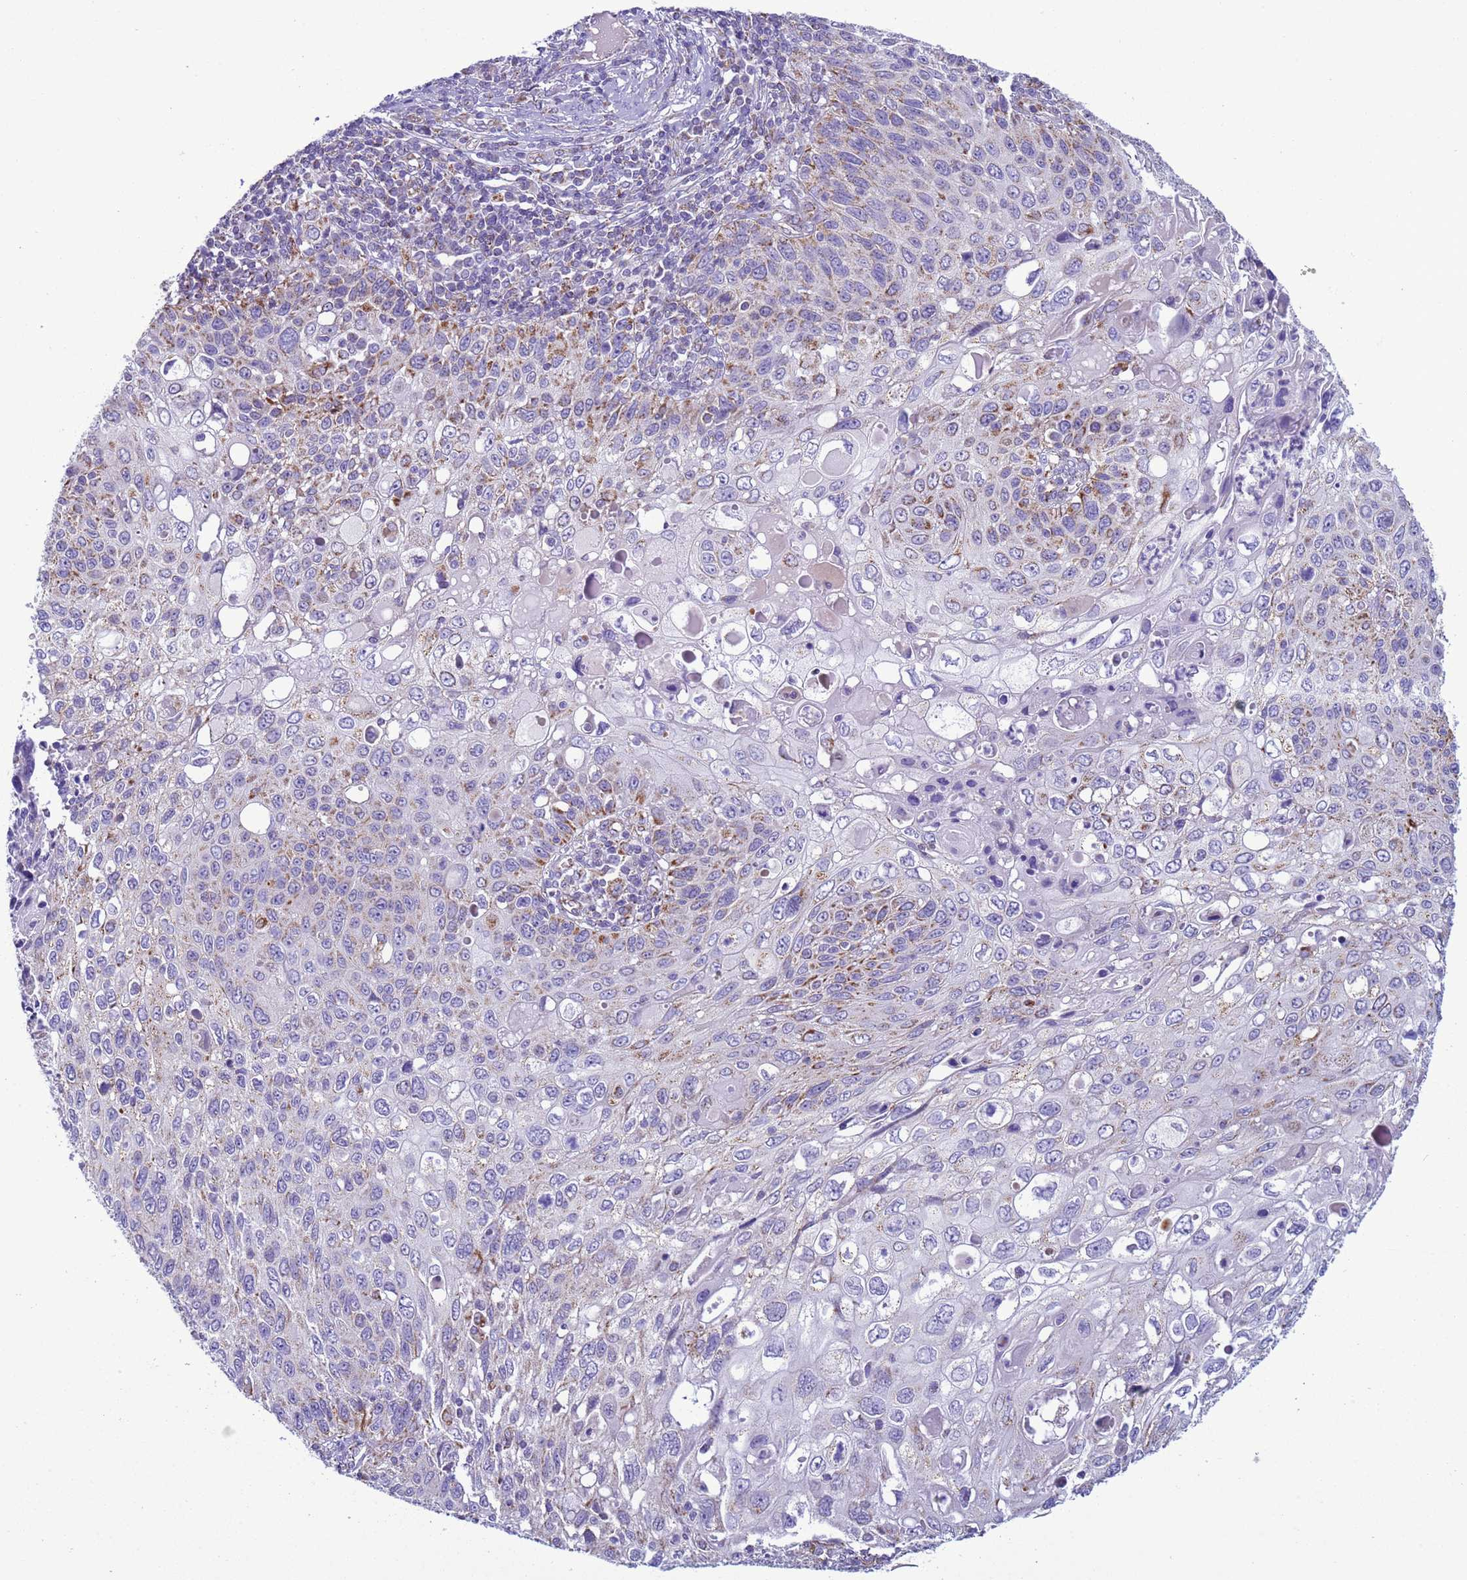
{"staining": {"intensity": "moderate", "quantity": "25%-75%", "location": "cytoplasmic/membranous"}, "tissue": "cervical cancer", "cell_type": "Tumor cells", "image_type": "cancer", "snomed": [{"axis": "morphology", "description": "Squamous cell carcinoma, NOS"}, {"axis": "topography", "description": "Cervix"}], "caption": "Cervical squamous cell carcinoma tissue displays moderate cytoplasmic/membranous expression in about 25%-75% of tumor cells", "gene": "NCALD", "patient": {"sex": "female", "age": 70}}